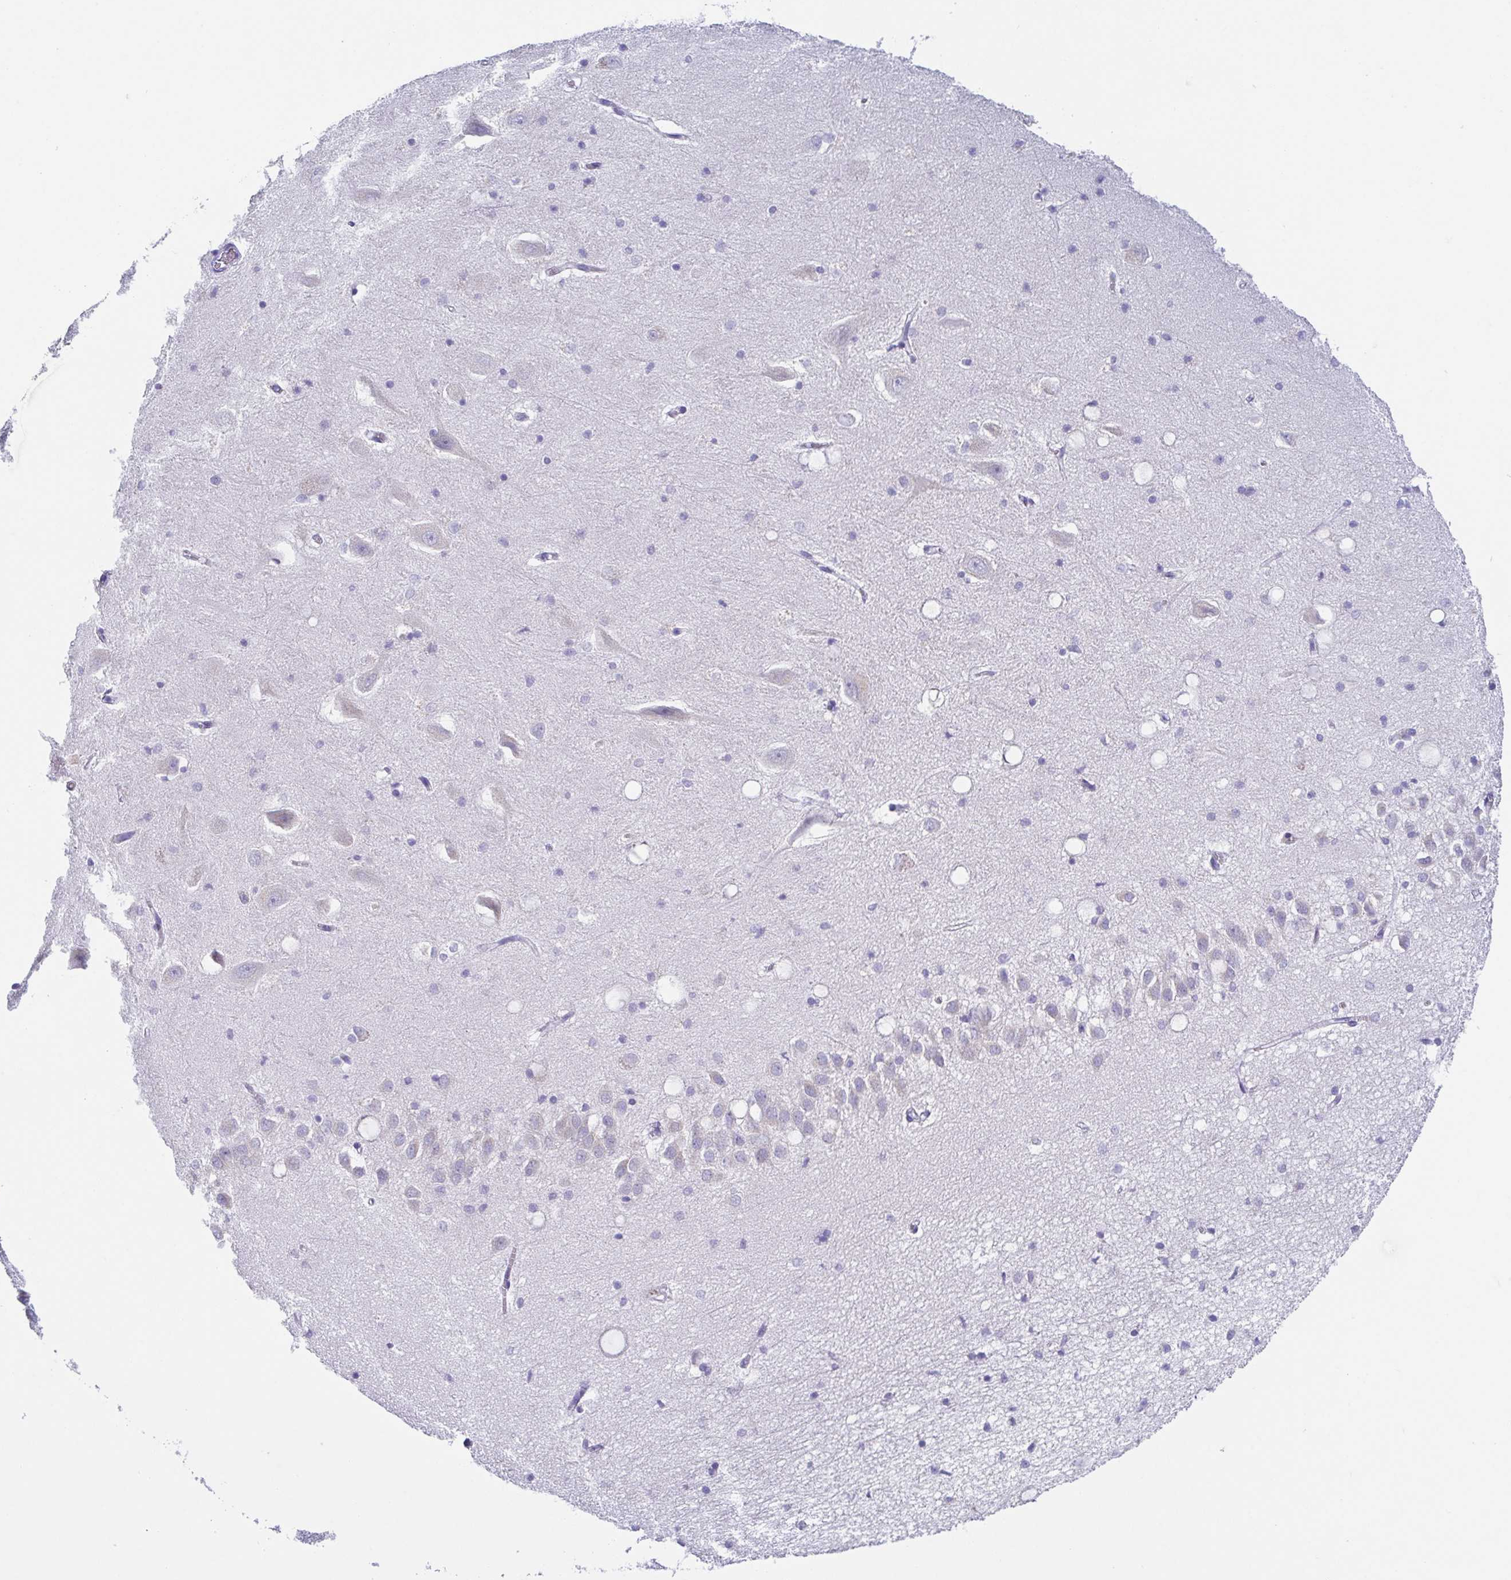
{"staining": {"intensity": "negative", "quantity": "none", "location": "none"}, "tissue": "hippocampus", "cell_type": "Glial cells", "image_type": "normal", "snomed": [{"axis": "morphology", "description": "Normal tissue, NOS"}, {"axis": "topography", "description": "Hippocampus"}], "caption": "A high-resolution photomicrograph shows immunohistochemistry (IHC) staining of normal hippocampus, which demonstrates no significant staining in glial cells. (IHC, brightfield microscopy, high magnification).", "gene": "RDH11", "patient": {"sex": "male", "age": 58}}